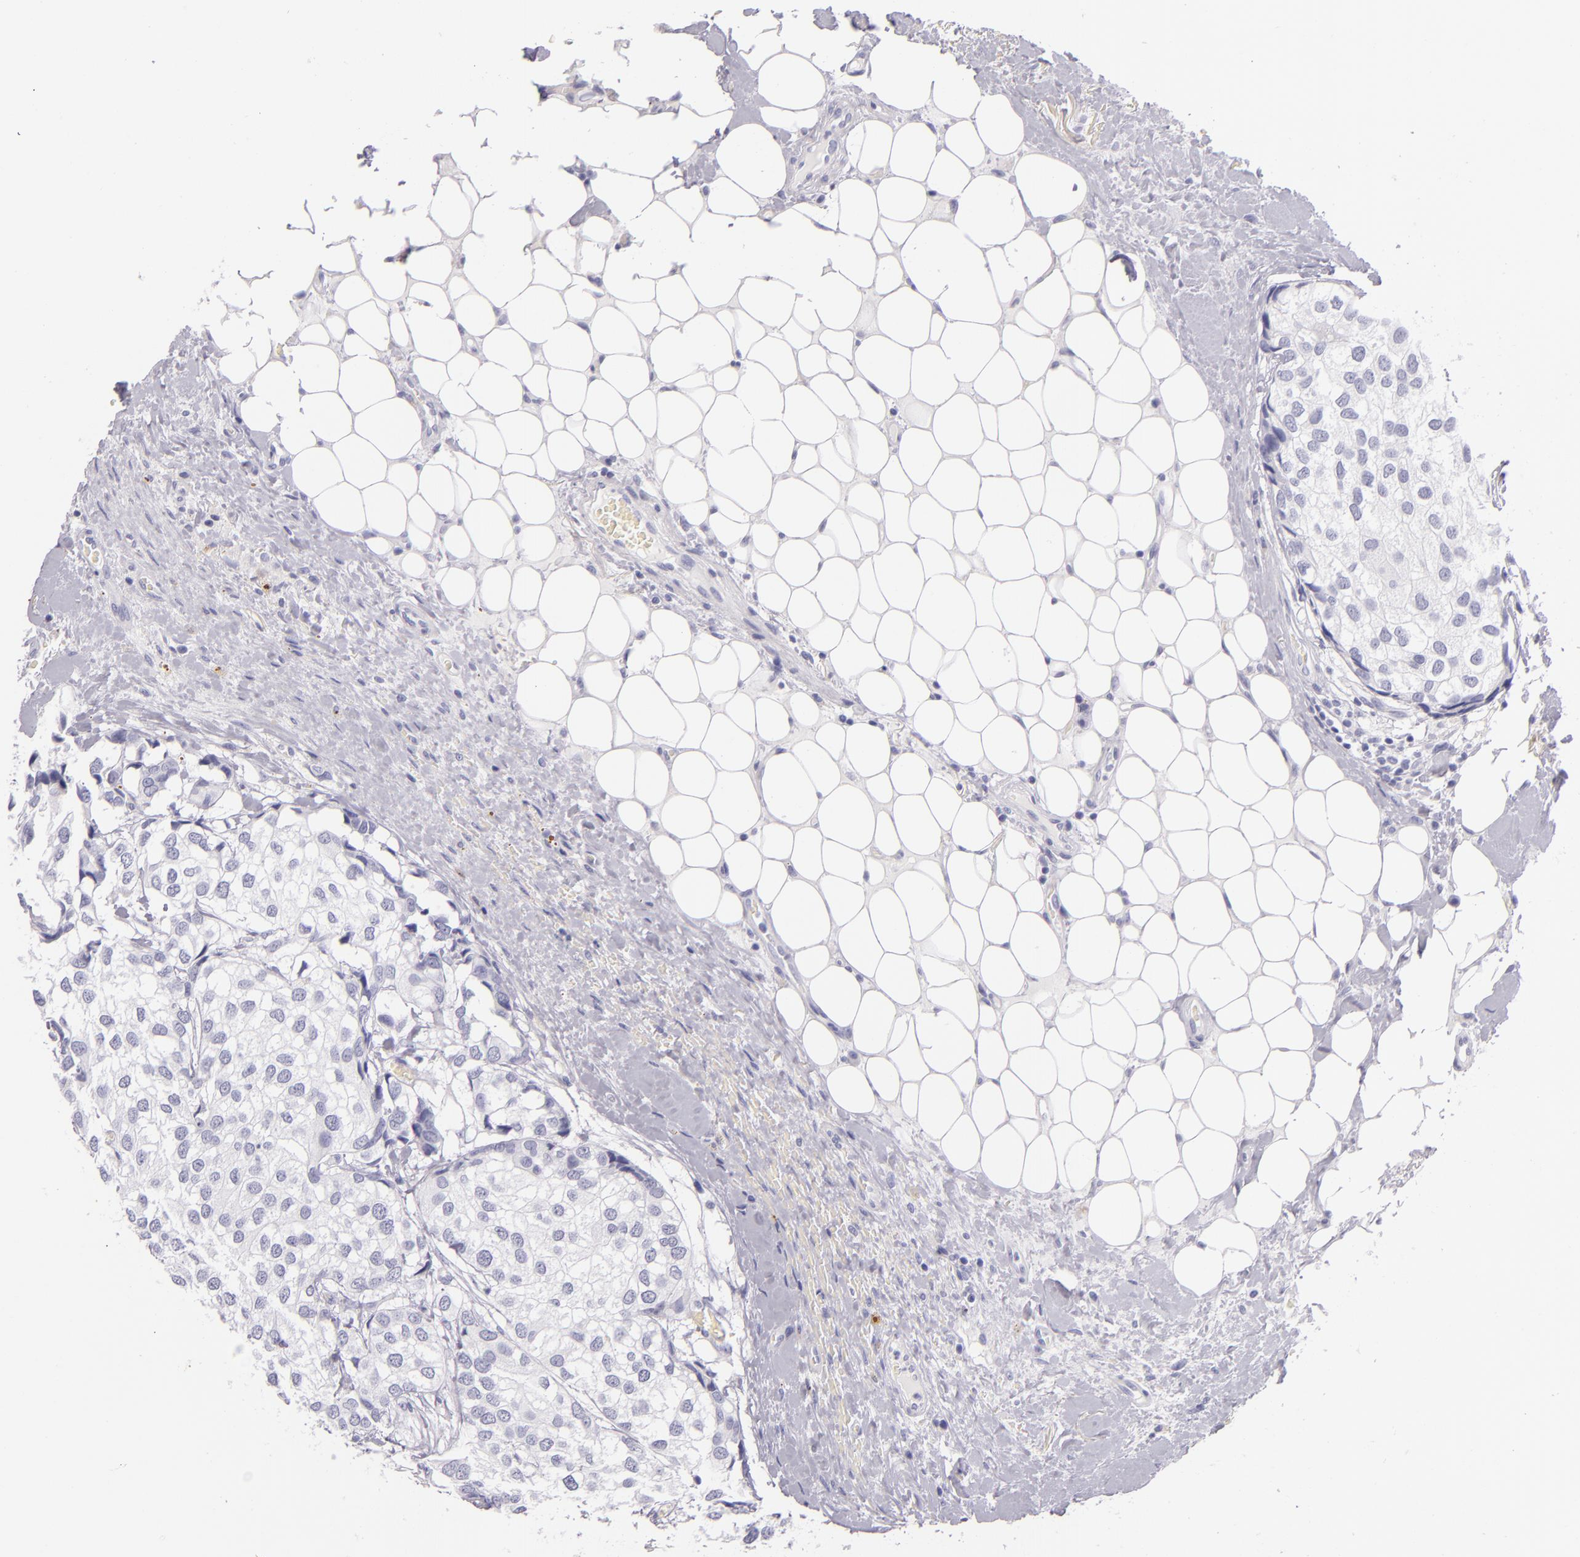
{"staining": {"intensity": "negative", "quantity": "none", "location": "none"}, "tissue": "breast cancer", "cell_type": "Tumor cells", "image_type": "cancer", "snomed": [{"axis": "morphology", "description": "Duct carcinoma"}, {"axis": "topography", "description": "Breast"}], "caption": "This is a histopathology image of IHC staining of breast cancer, which shows no positivity in tumor cells.", "gene": "INA", "patient": {"sex": "female", "age": 68}}